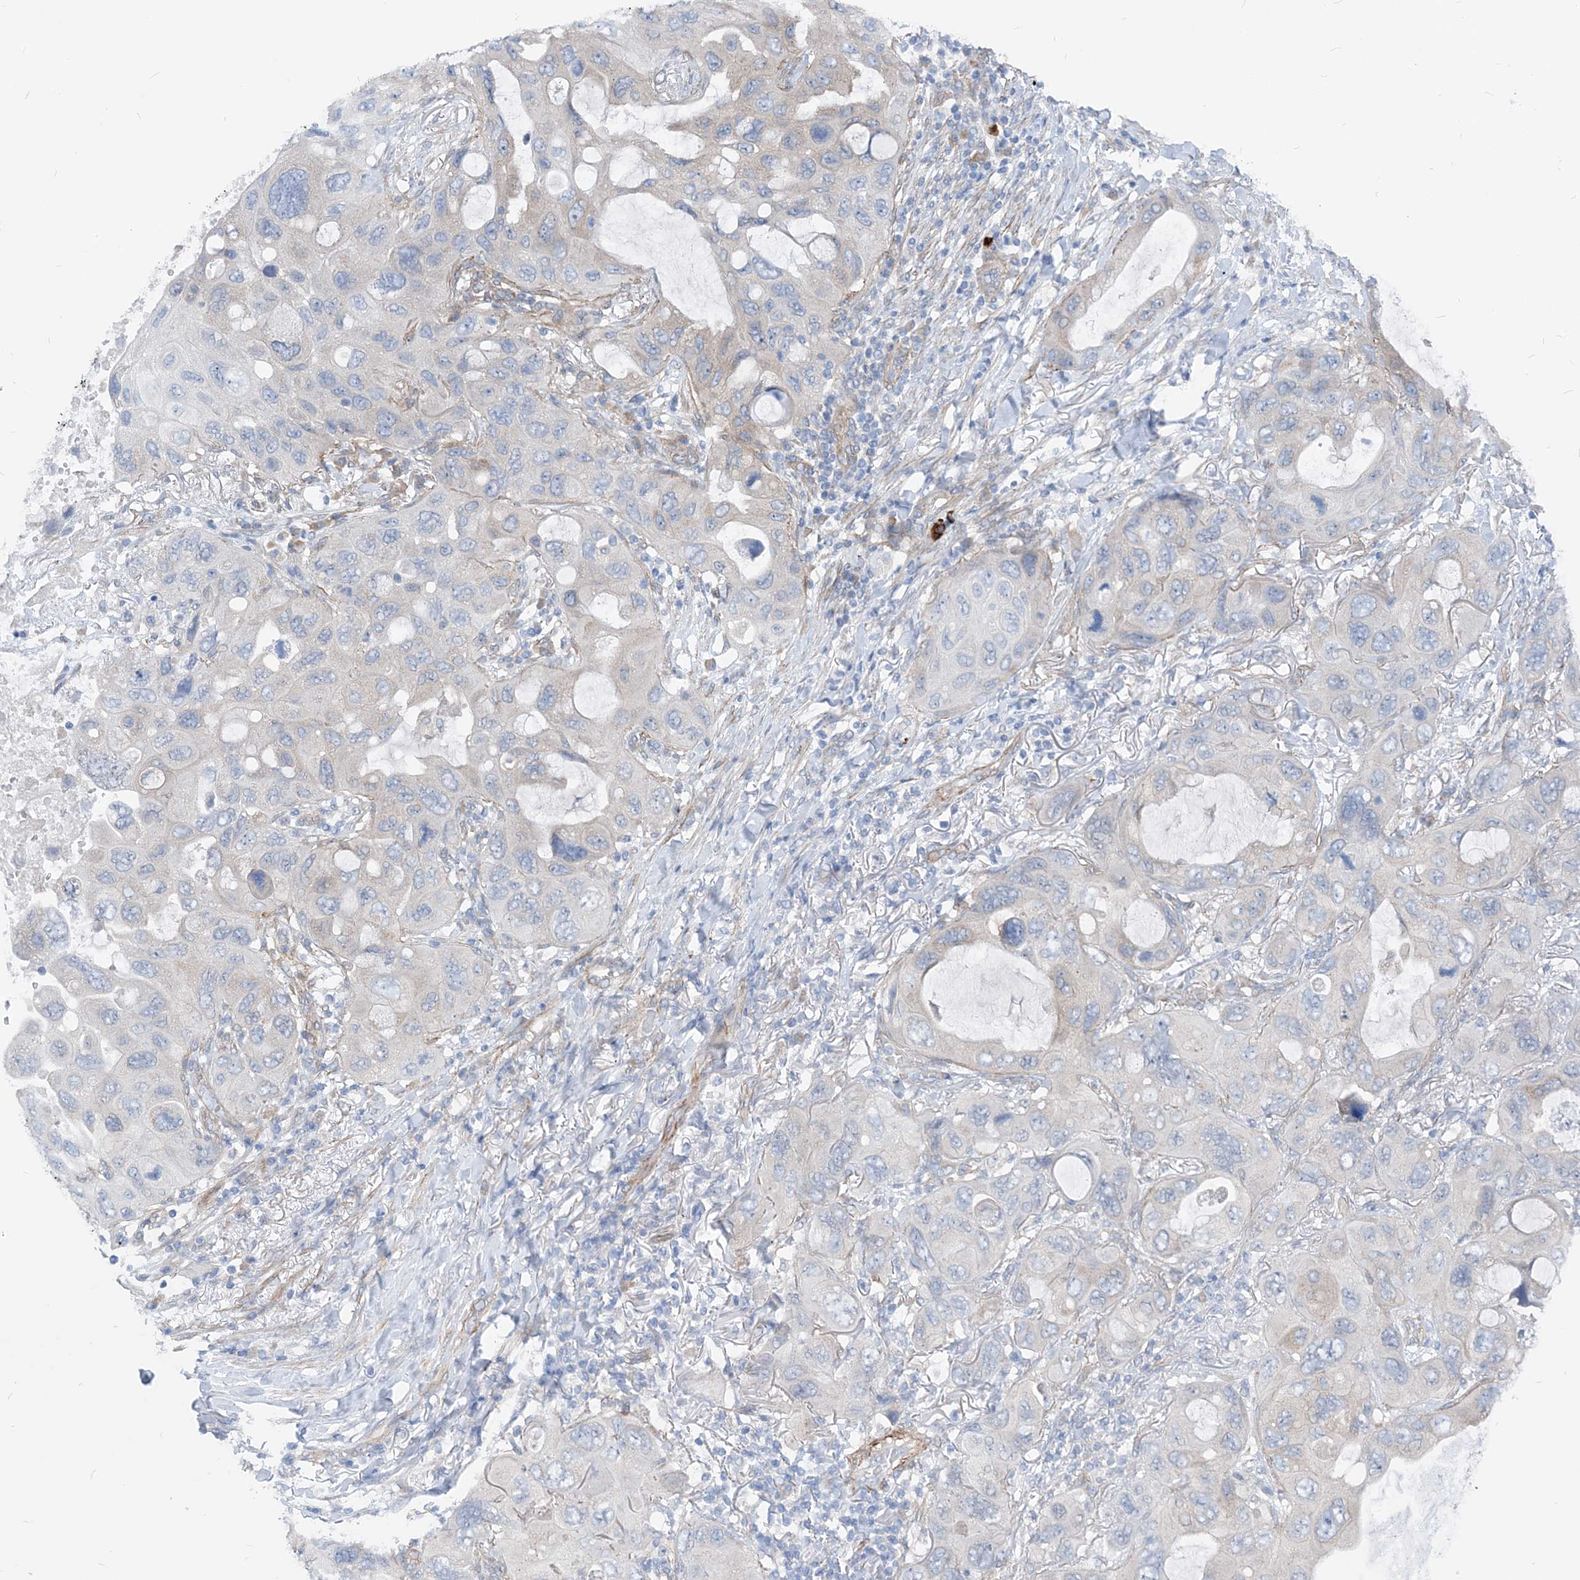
{"staining": {"intensity": "negative", "quantity": "none", "location": "none"}, "tissue": "lung cancer", "cell_type": "Tumor cells", "image_type": "cancer", "snomed": [{"axis": "morphology", "description": "Squamous cell carcinoma, NOS"}, {"axis": "topography", "description": "Lung"}], "caption": "Tumor cells show no significant positivity in lung cancer.", "gene": "PLEKHA3", "patient": {"sex": "female", "age": 73}}